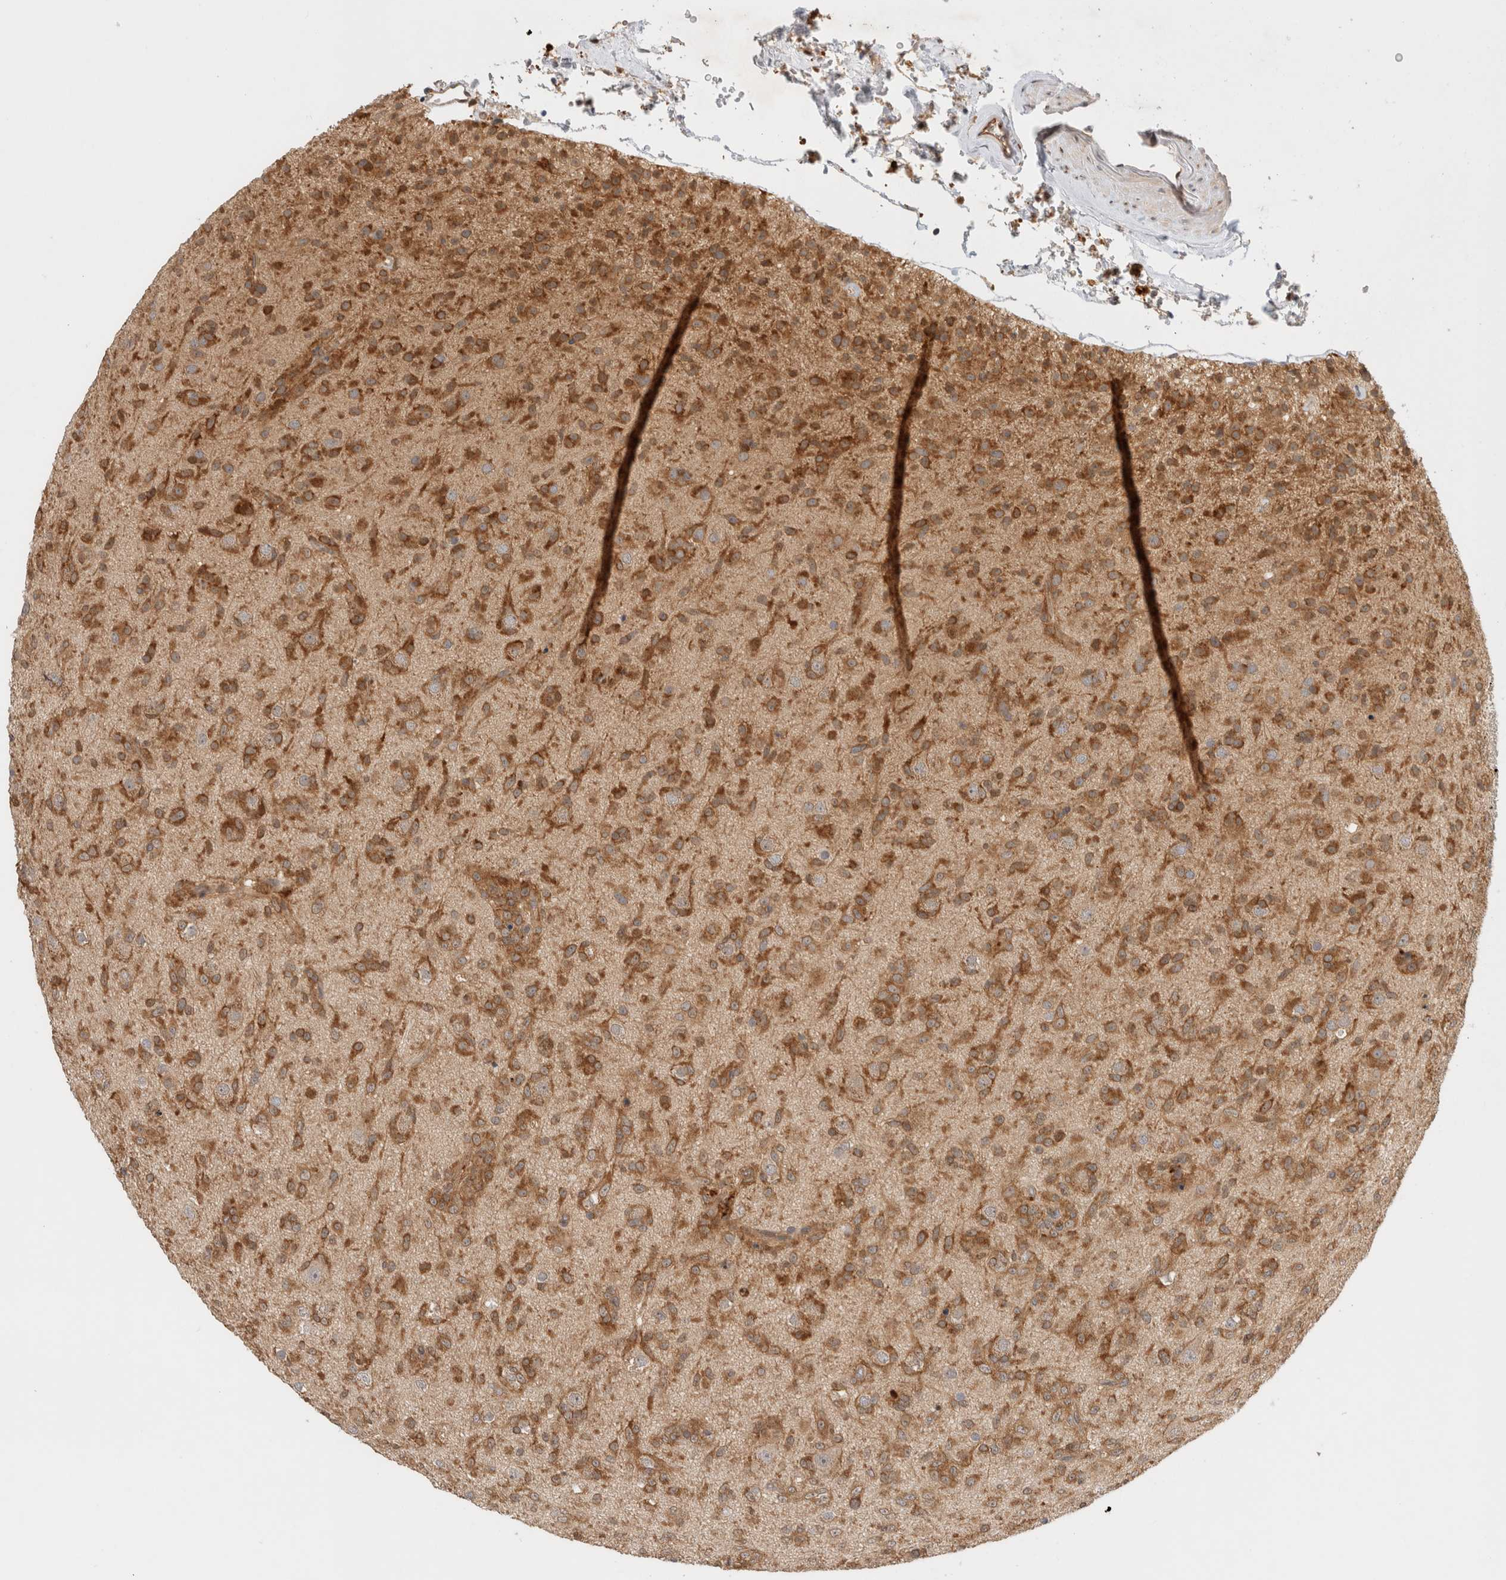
{"staining": {"intensity": "strong", "quantity": ">75%", "location": "cytoplasmic/membranous"}, "tissue": "glioma", "cell_type": "Tumor cells", "image_type": "cancer", "snomed": [{"axis": "morphology", "description": "Glioma, malignant, Low grade"}, {"axis": "topography", "description": "Brain"}], "caption": "Immunohistochemical staining of human malignant low-grade glioma exhibits high levels of strong cytoplasmic/membranous expression in approximately >75% of tumor cells.", "gene": "OTUD6B", "patient": {"sex": "male", "age": 65}}